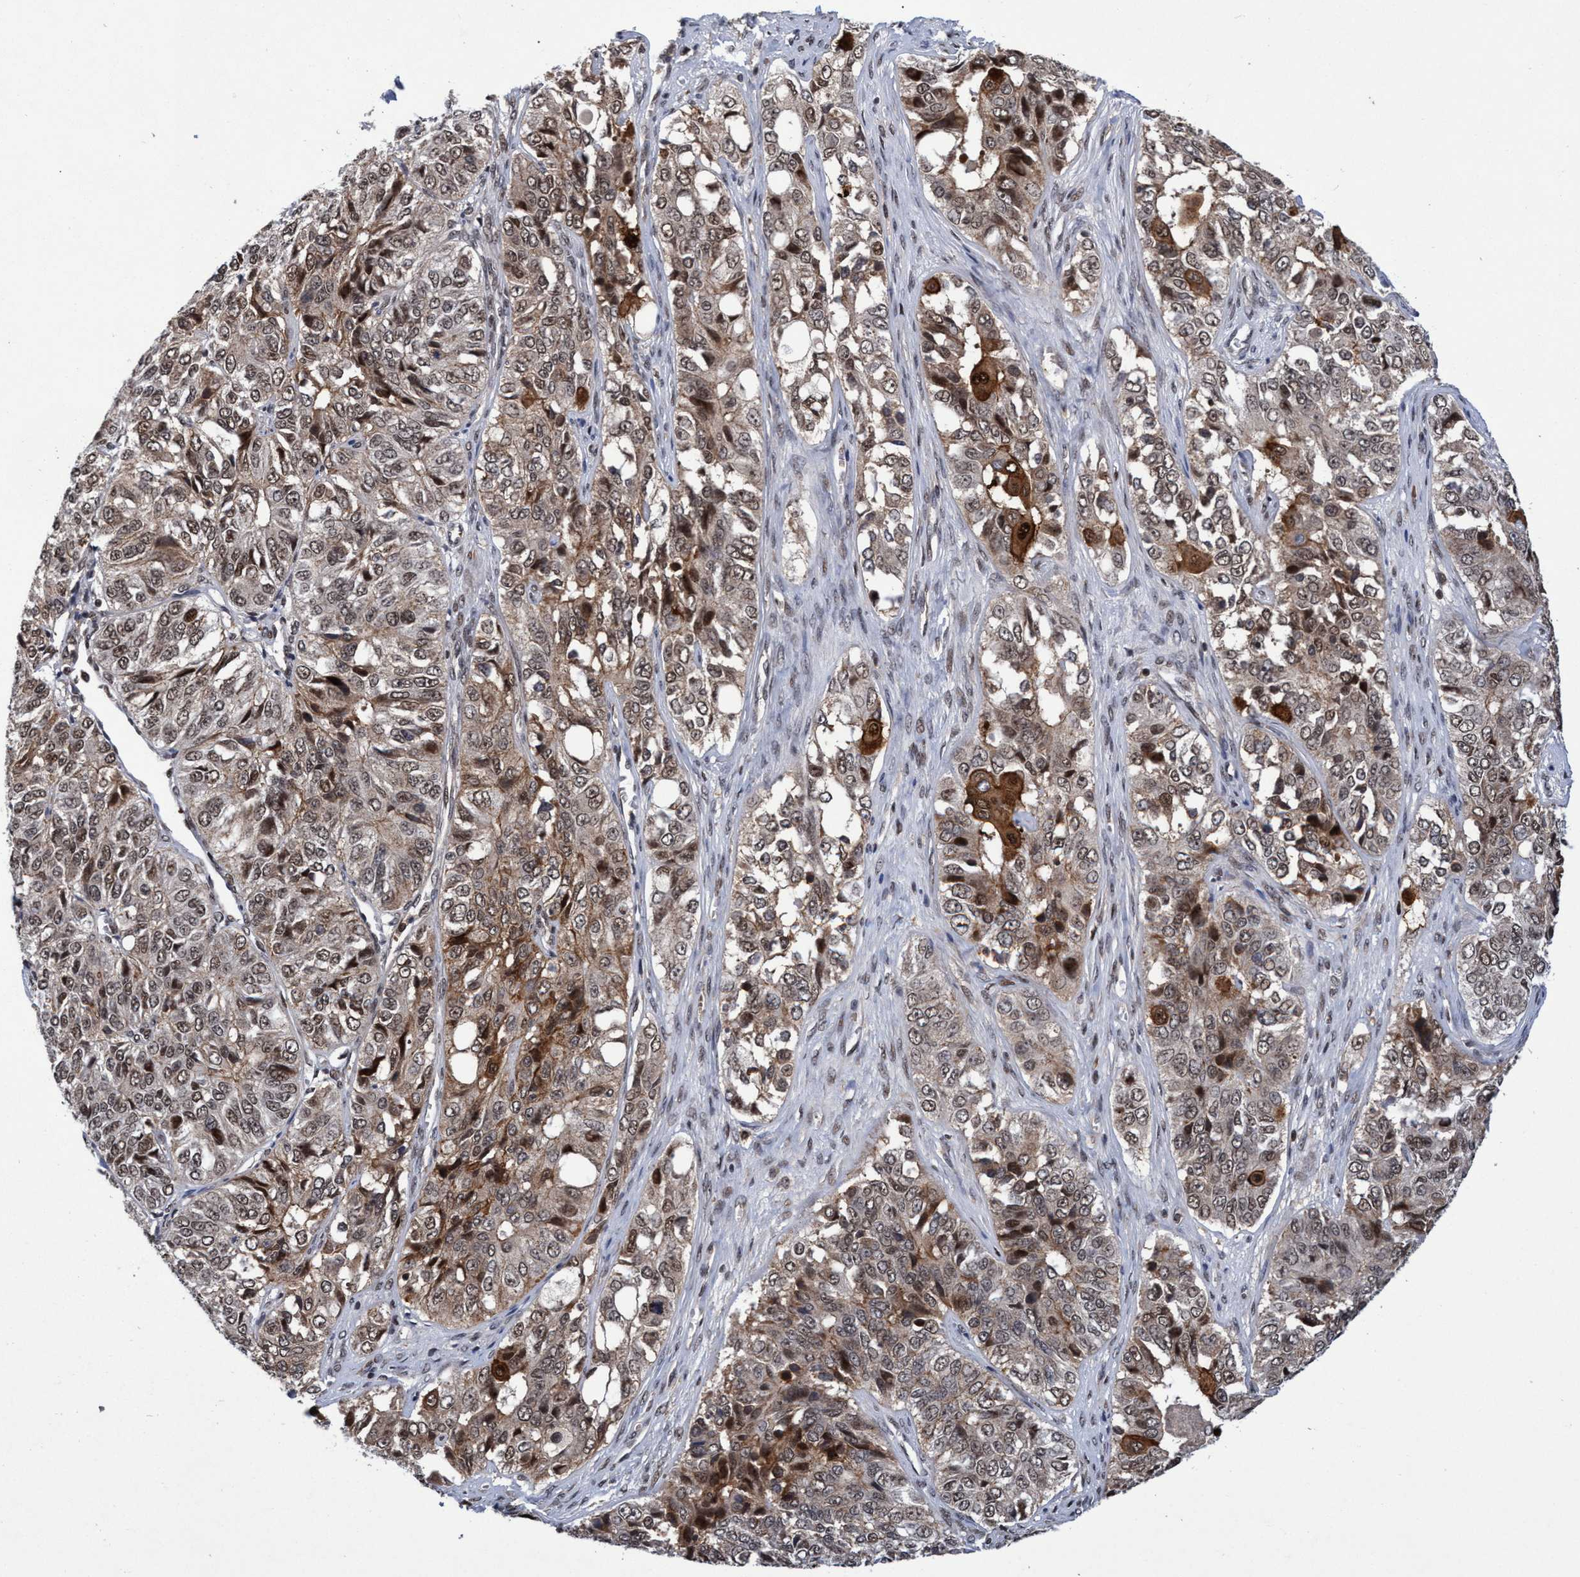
{"staining": {"intensity": "weak", "quantity": ">75%", "location": "cytoplasmic/membranous,nuclear"}, "tissue": "ovarian cancer", "cell_type": "Tumor cells", "image_type": "cancer", "snomed": [{"axis": "morphology", "description": "Carcinoma, endometroid"}, {"axis": "topography", "description": "Ovary"}], "caption": "A brown stain highlights weak cytoplasmic/membranous and nuclear positivity of a protein in ovarian endometroid carcinoma tumor cells. (DAB IHC, brown staining for protein, blue staining for nuclei).", "gene": "GTF2F1", "patient": {"sex": "female", "age": 51}}